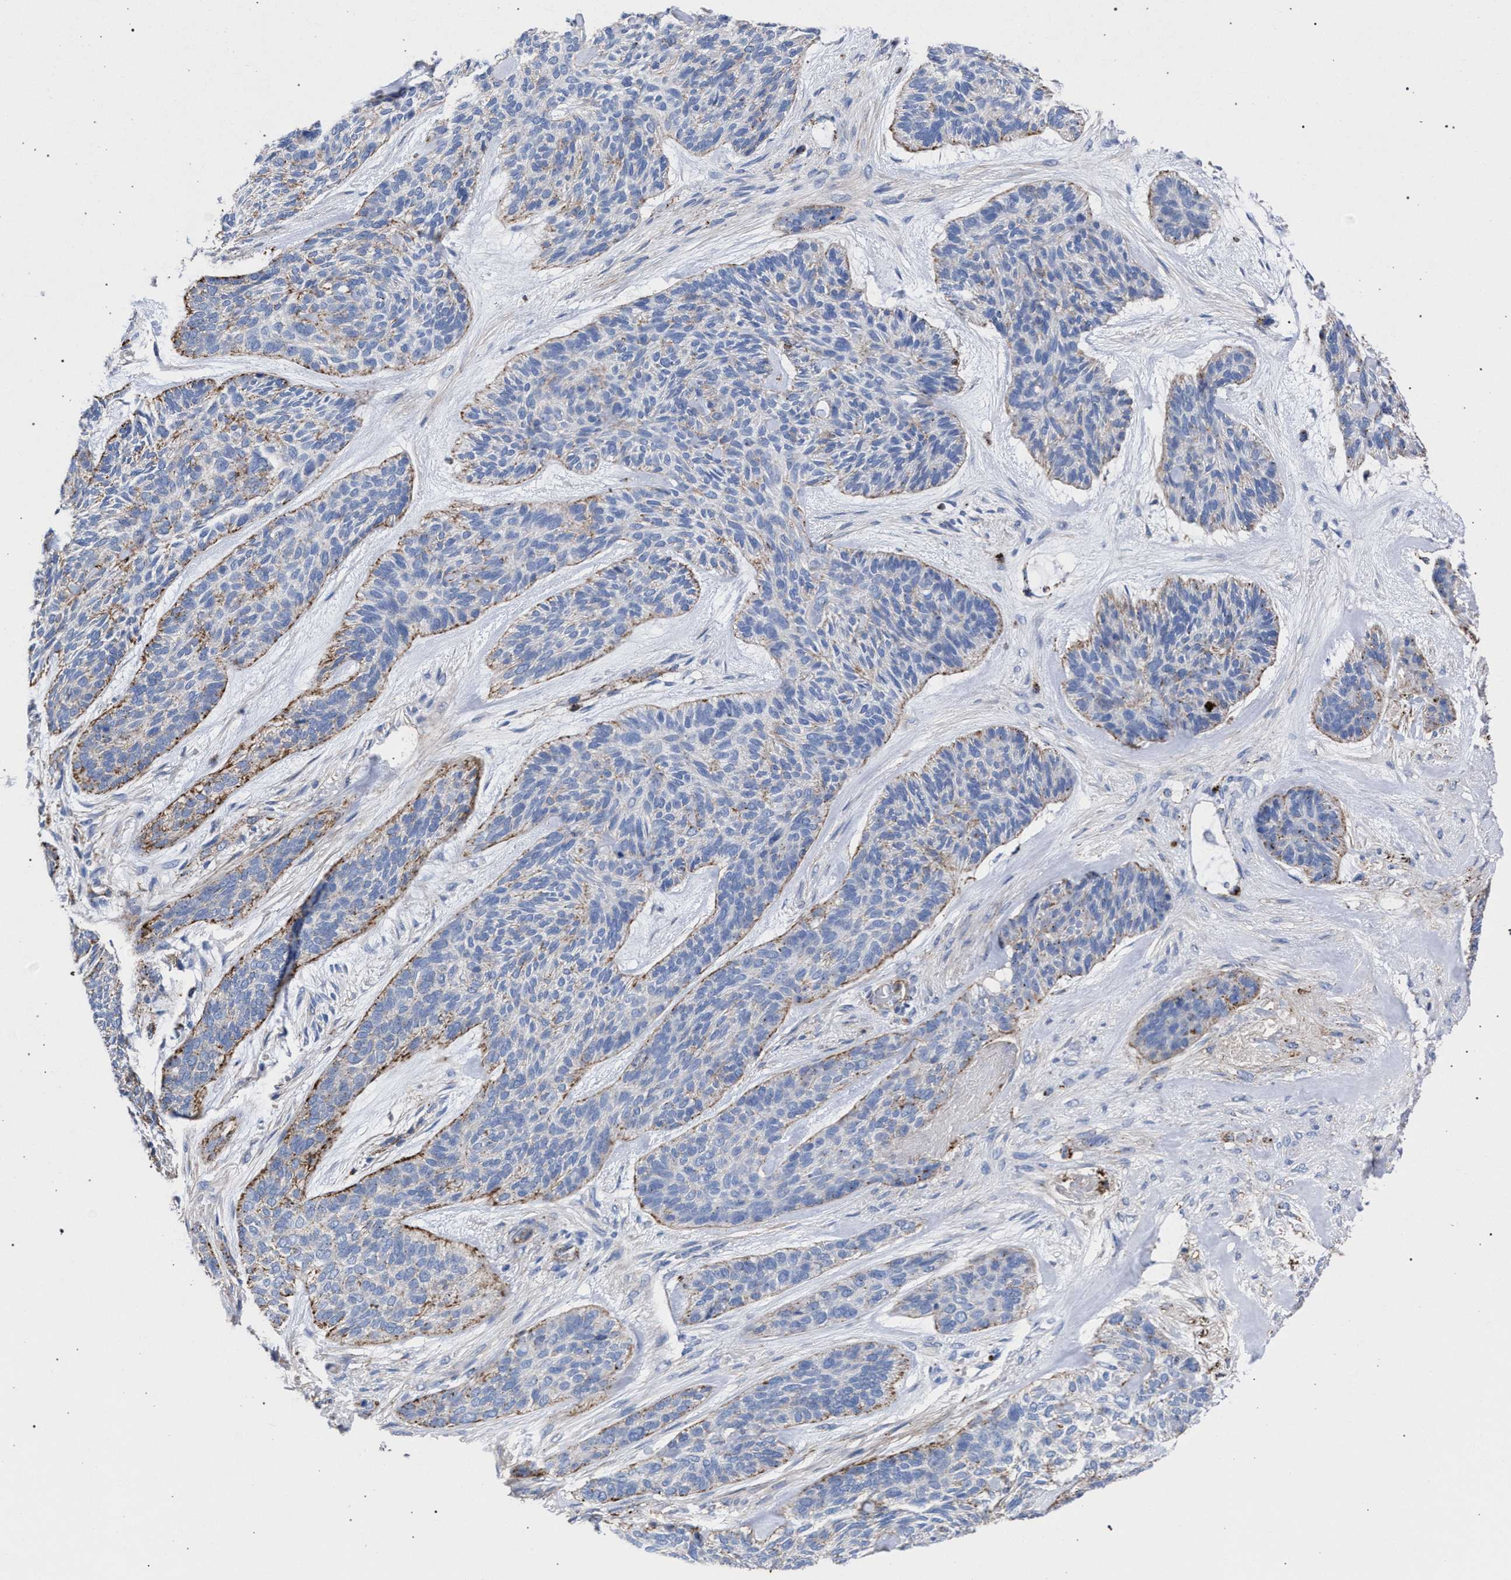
{"staining": {"intensity": "moderate", "quantity": "25%-75%", "location": "cytoplasmic/membranous"}, "tissue": "skin cancer", "cell_type": "Tumor cells", "image_type": "cancer", "snomed": [{"axis": "morphology", "description": "Basal cell carcinoma"}, {"axis": "topography", "description": "Skin"}], "caption": "Immunohistochemical staining of human basal cell carcinoma (skin) displays medium levels of moderate cytoplasmic/membranous positivity in approximately 25%-75% of tumor cells. Using DAB (3,3'-diaminobenzidine) (brown) and hematoxylin (blue) stains, captured at high magnification using brightfield microscopy.", "gene": "PPT1", "patient": {"sex": "male", "age": 55}}